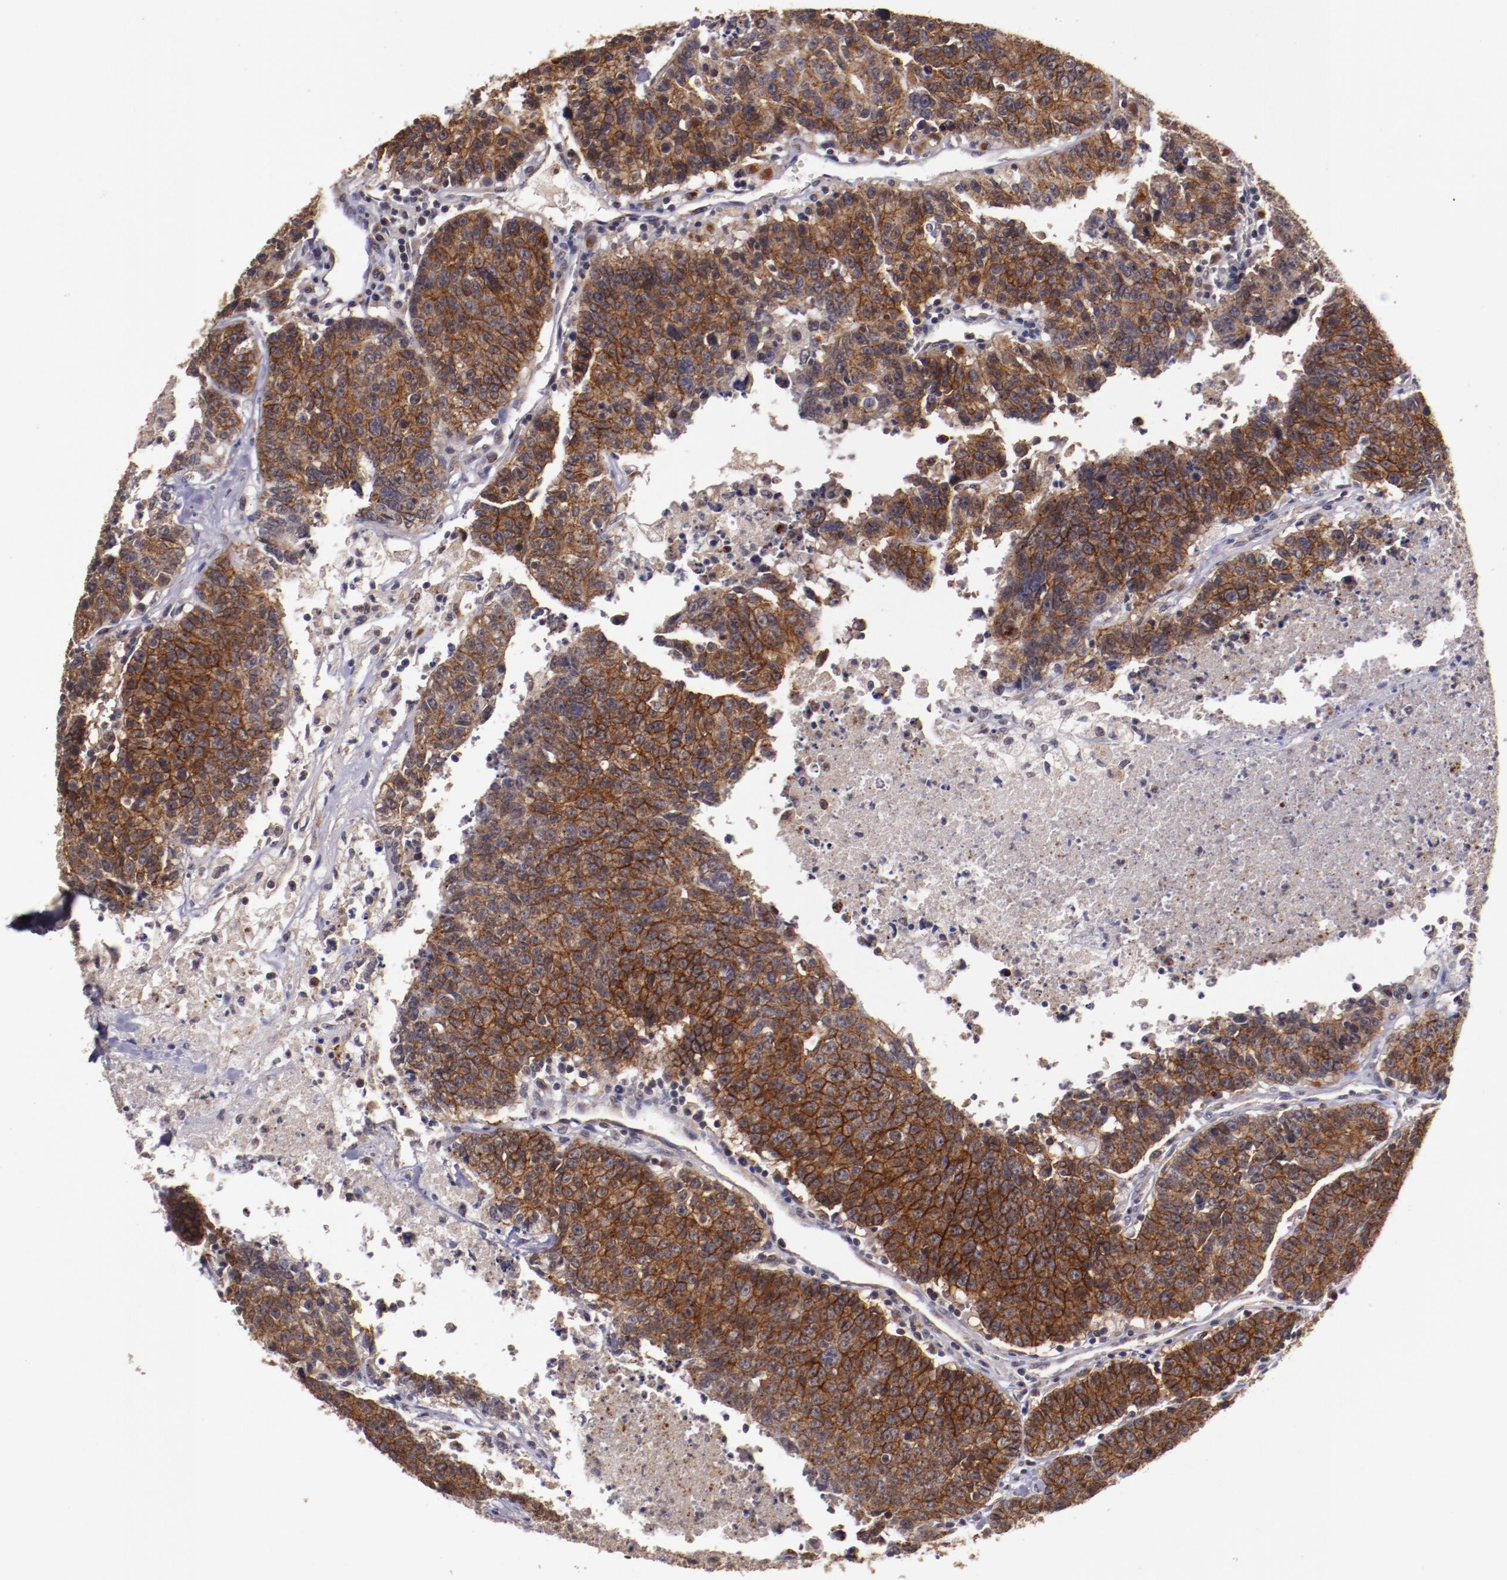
{"staining": {"intensity": "moderate", "quantity": ">75%", "location": "cytoplasmic/membranous"}, "tissue": "colorectal cancer", "cell_type": "Tumor cells", "image_type": "cancer", "snomed": [{"axis": "morphology", "description": "Adenocarcinoma, NOS"}, {"axis": "topography", "description": "Colon"}], "caption": "Approximately >75% of tumor cells in human colorectal cancer exhibit moderate cytoplasmic/membranous protein positivity as visualized by brown immunohistochemical staining.", "gene": "FTSJ1", "patient": {"sex": "female", "age": 53}}